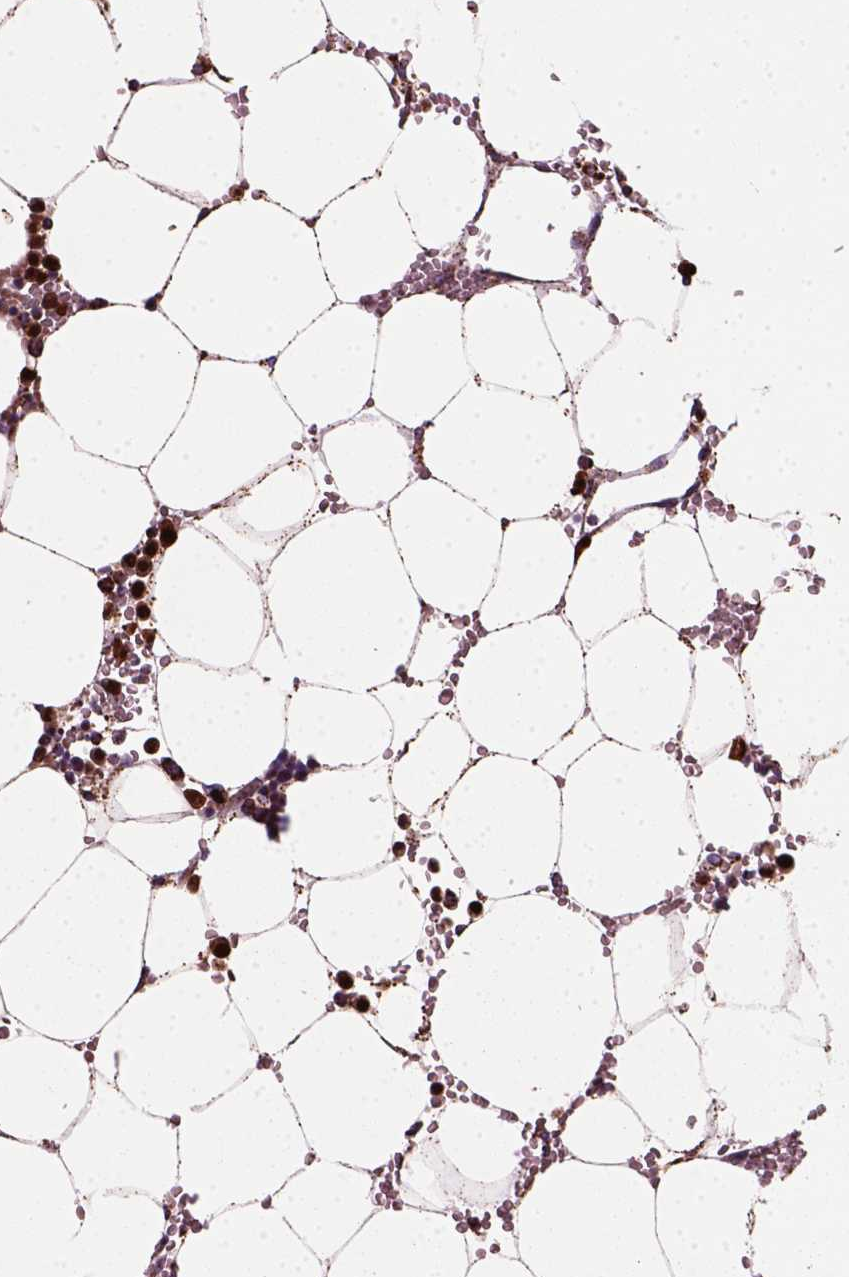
{"staining": {"intensity": "strong", "quantity": ">75%", "location": "cytoplasmic/membranous"}, "tissue": "bone marrow", "cell_type": "Hematopoietic cells", "image_type": "normal", "snomed": [{"axis": "morphology", "description": "Normal tissue, NOS"}, {"axis": "topography", "description": "Bone marrow"}], "caption": "Approximately >75% of hematopoietic cells in unremarkable bone marrow reveal strong cytoplasmic/membranous protein positivity as visualized by brown immunohistochemical staining.", "gene": "NUDT16L1", "patient": {"sex": "female", "age": 52}}